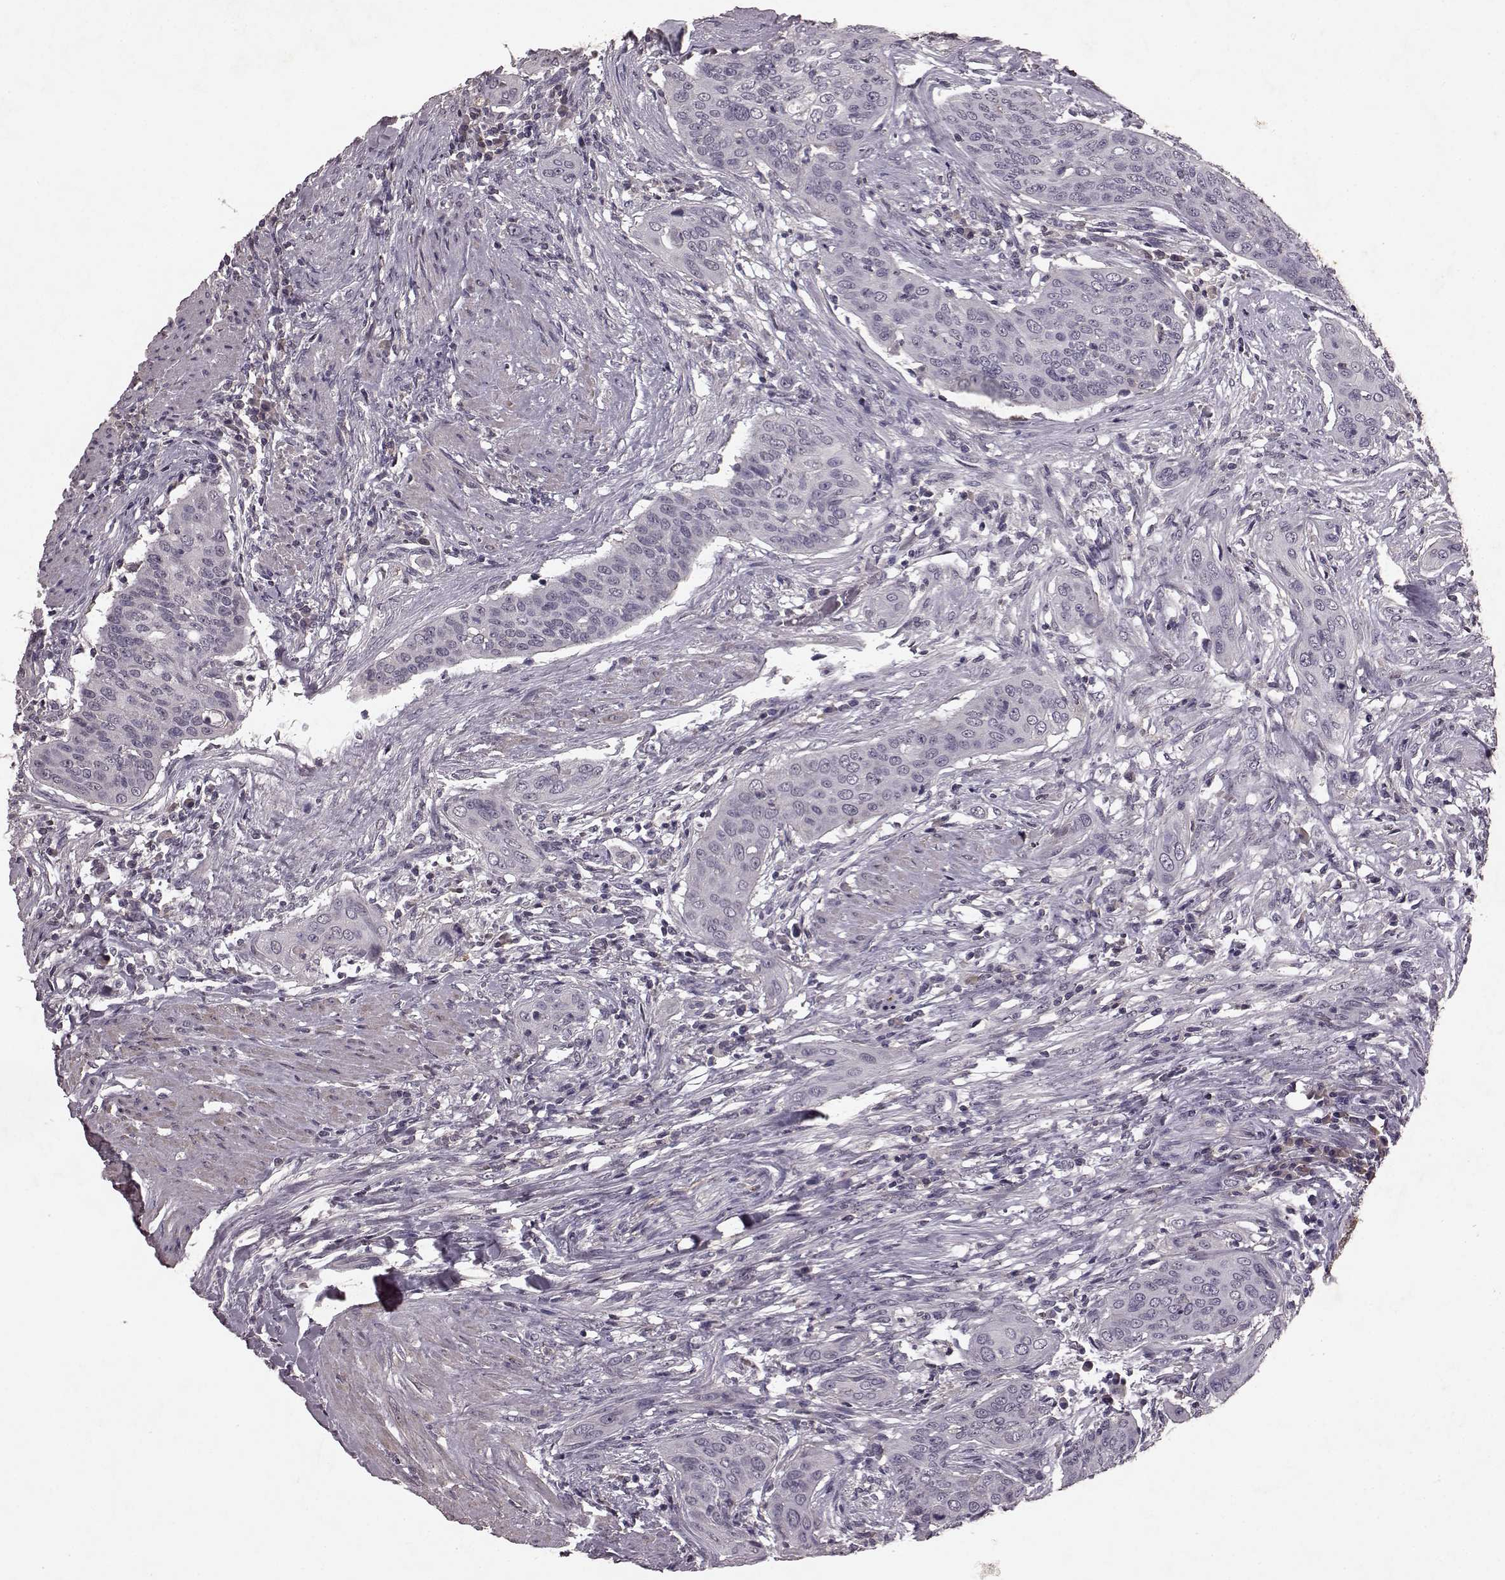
{"staining": {"intensity": "negative", "quantity": "none", "location": "none"}, "tissue": "urothelial cancer", "cell_type": "Tumor cells", "image_type": "cancer", "snomed": [{"axis": "morphology", "description": "Urothelial carcinoma, High grade"}, {"axis": "topography", "description": "Urinary bladder"}], "caption": "Immunohistochemical staining of urothelial carcinoma (high-grade) shows no significant positivity in tumor cells. The staining is performed using DAB brown chromogen with nuclei counter-stained in using hematoxylin.", "gene": "FRRS1L", "patient": {"sex": "male", "age": 82}}